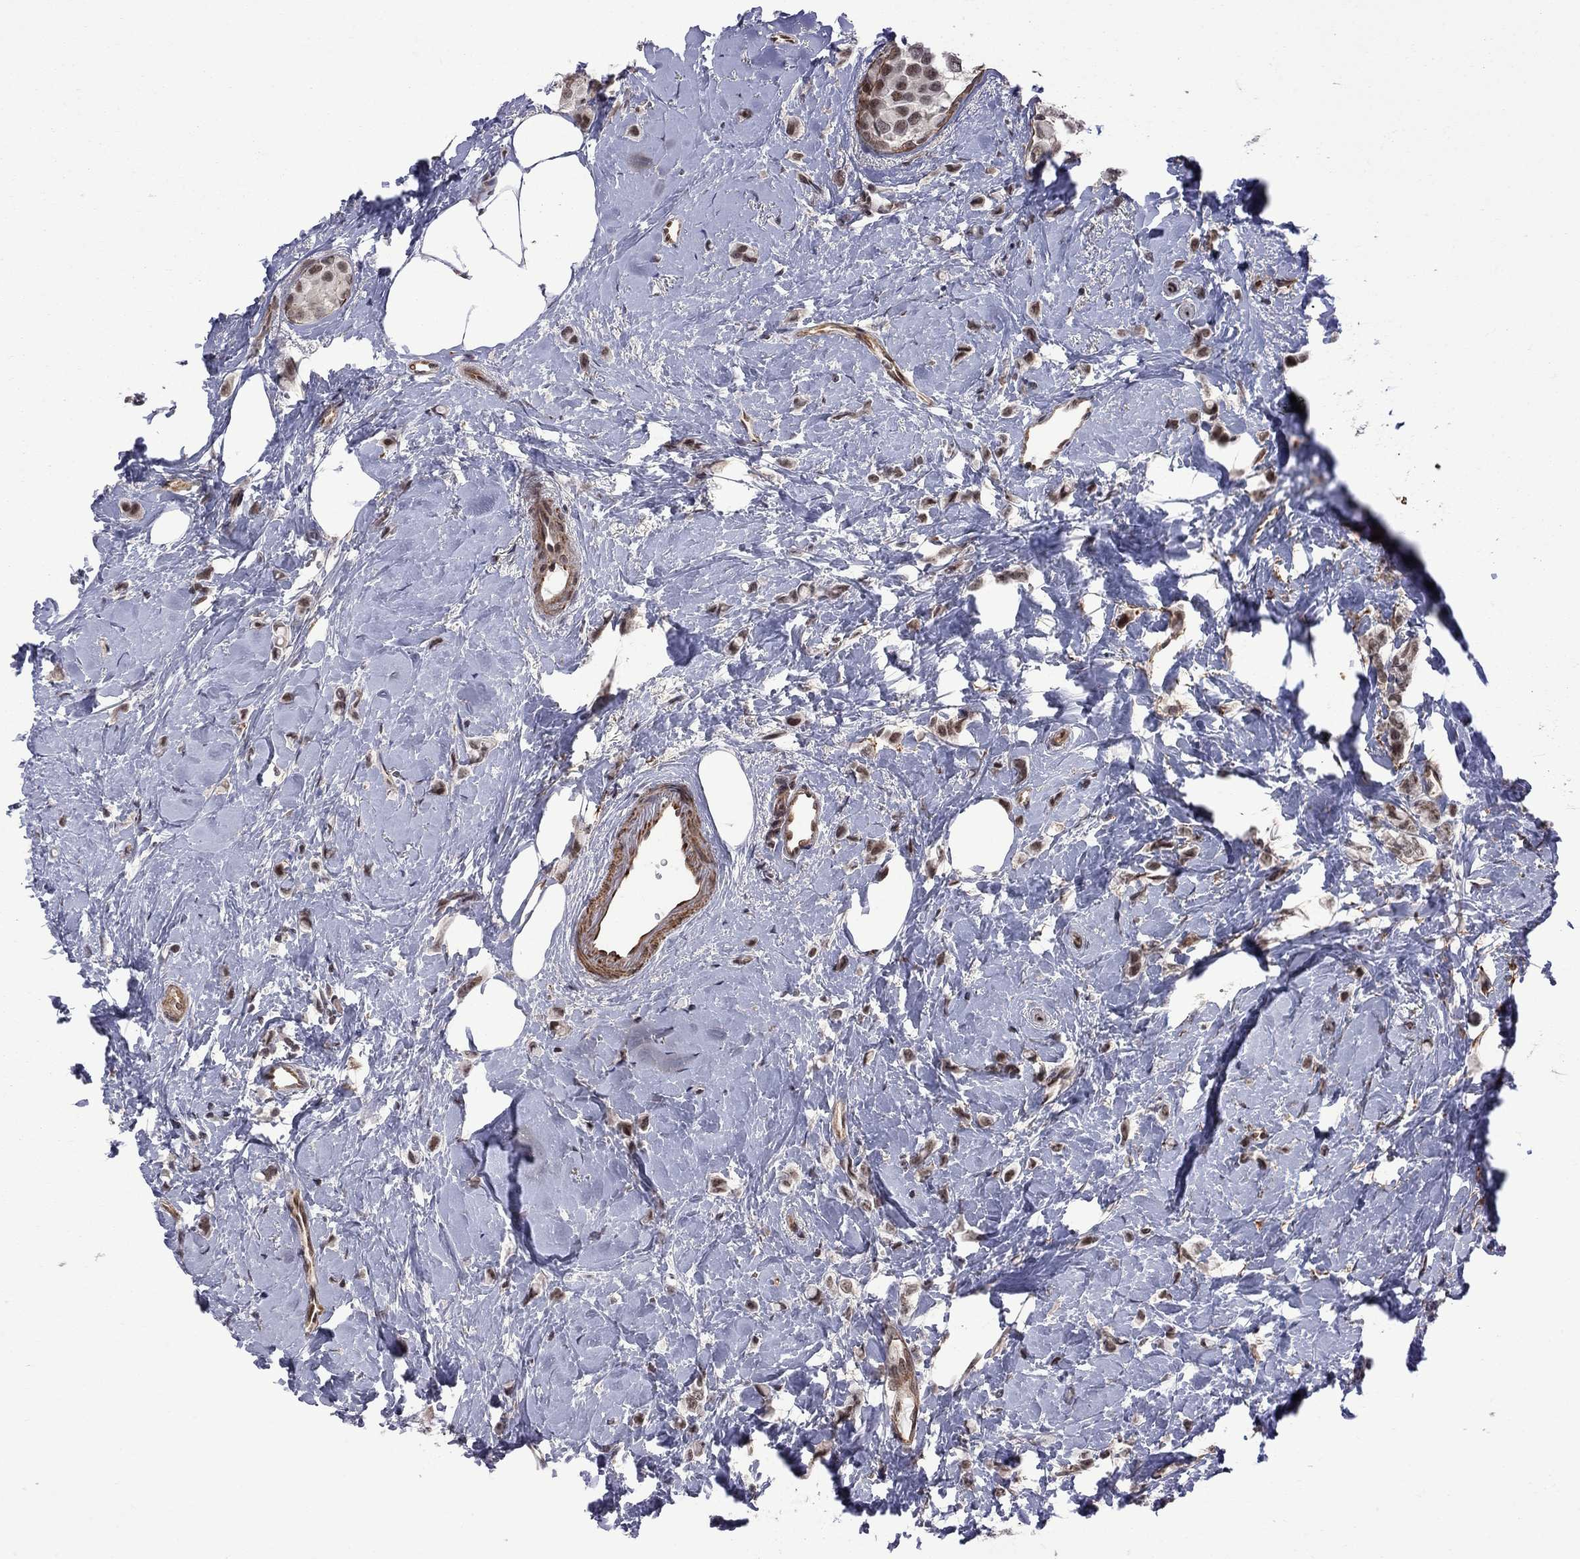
{"staining": {"intensity": "moderate", "quantity": "25%-75%", "location": "nuclear"}, "tissue": "breast cancer", "cell_type": "Tumor cells", "image_type": "cancer", "snomed": [{"axis": "morphology", "description": "Lobular carcinoma"}, {"axis": "topography", "description": "Breast"}], "caption": "Immunohistochemical staining of human lobular carcinoma (breast) demonstrates medium levels of moderate nuclear positivity in about 25%-75% of tumor cells.", "gene": "BRF1", "patient": {"sex": "female", "age": 66}}